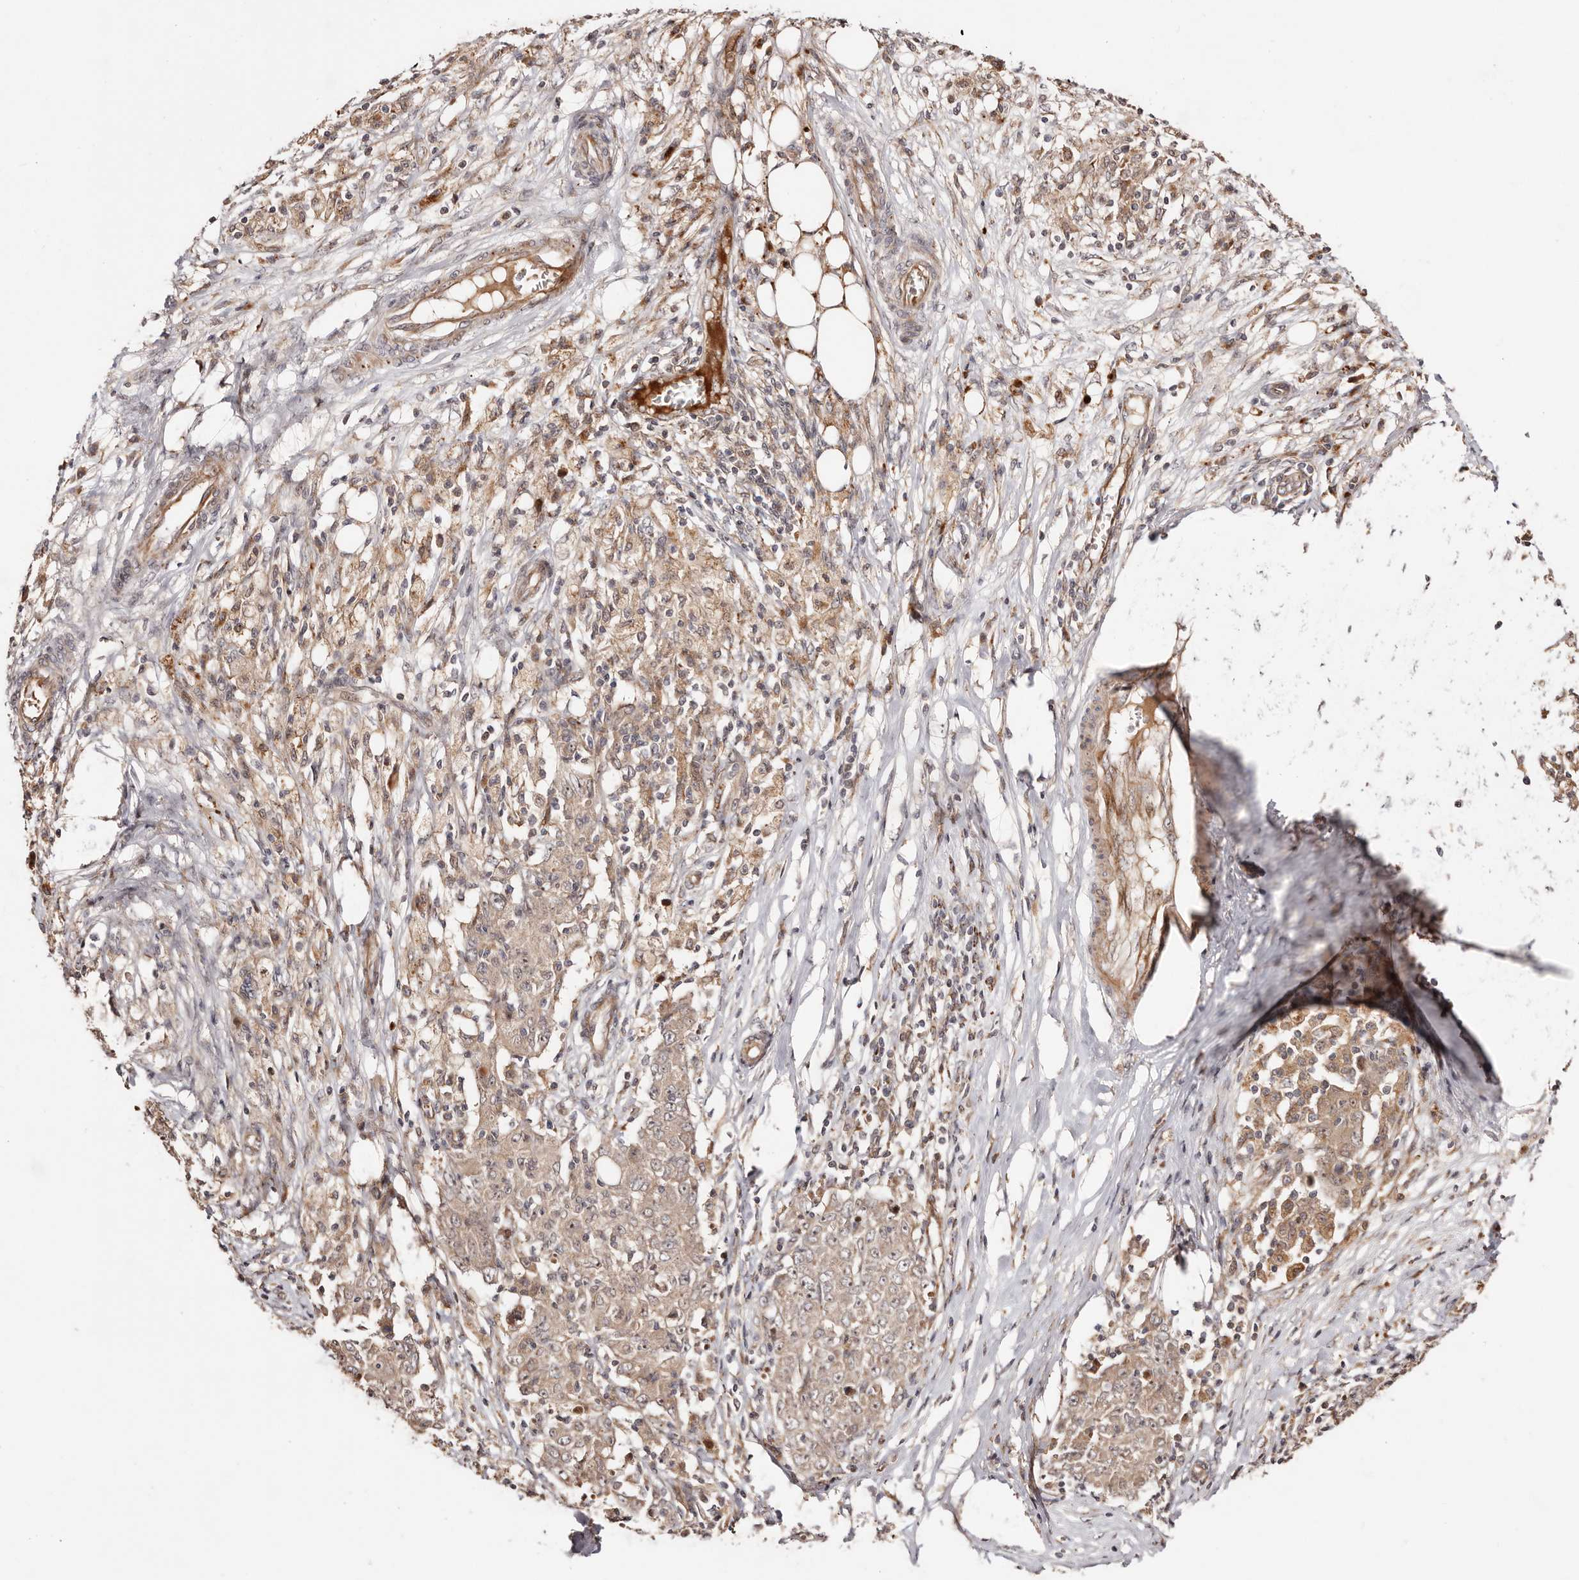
{"staining": {"intensity": "weak", "quantity": ">75%", "location": "cytoplasmic/membranous"}, "tissue": "ovarian cancer", "cell_type": "Tumor cells", "image_type": "cancer", "snomed": [{"axis": "morphology", "description": "Carcinoma, endometroid"}, {"axis": "topography", "description": "Ovary"}], "caption": "The micrograph demonstrates immunohistochemical staining of ovarian endometroid carcinoma. There is weak cytoplasmic/membranous staining is seen in about >75% of tumor cells.", "gene": "PTPN22", "patient": {"sex": "female", "age": 42}}